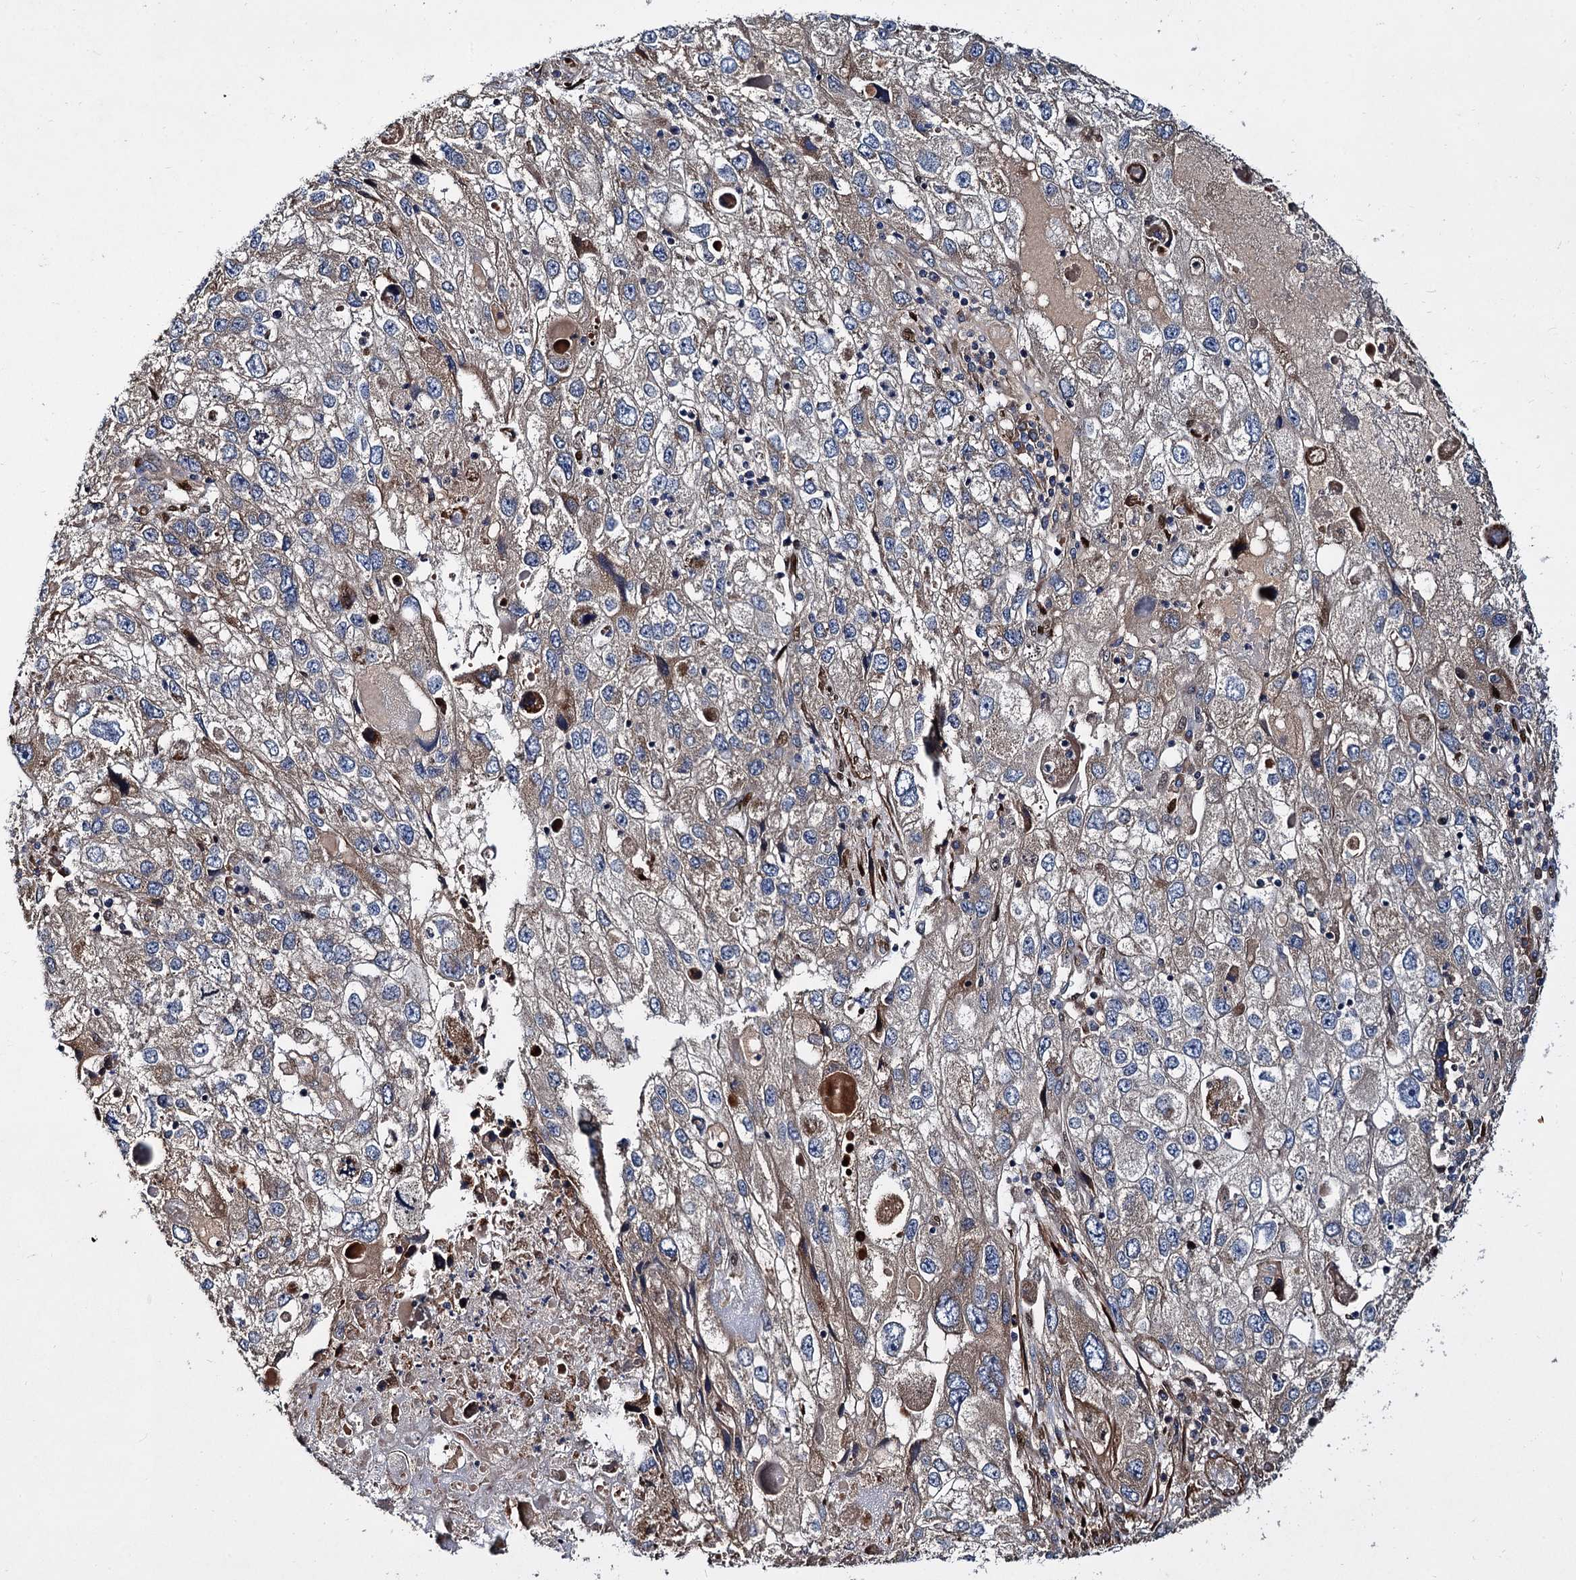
{"staining": {"intensity": "weak", "quantity": "<25%", "location": "cytoplasmic/membranous"}, "tissue": "endometrial cancer", "cell_type": "Tumor cells", "image_type": "cancer", "snomed": [{"axis": "morphology", "description": "Adenocarcinoma, NOS"}, {"axis": "topography", "description": "Endometrium"}], "caption": "This is an IHC image of endometrial cancer (adenocarcinoma). There is no expression in tumor cells.", "gene": "ISM2", "patient": {"sex": "female", "age": 49}}